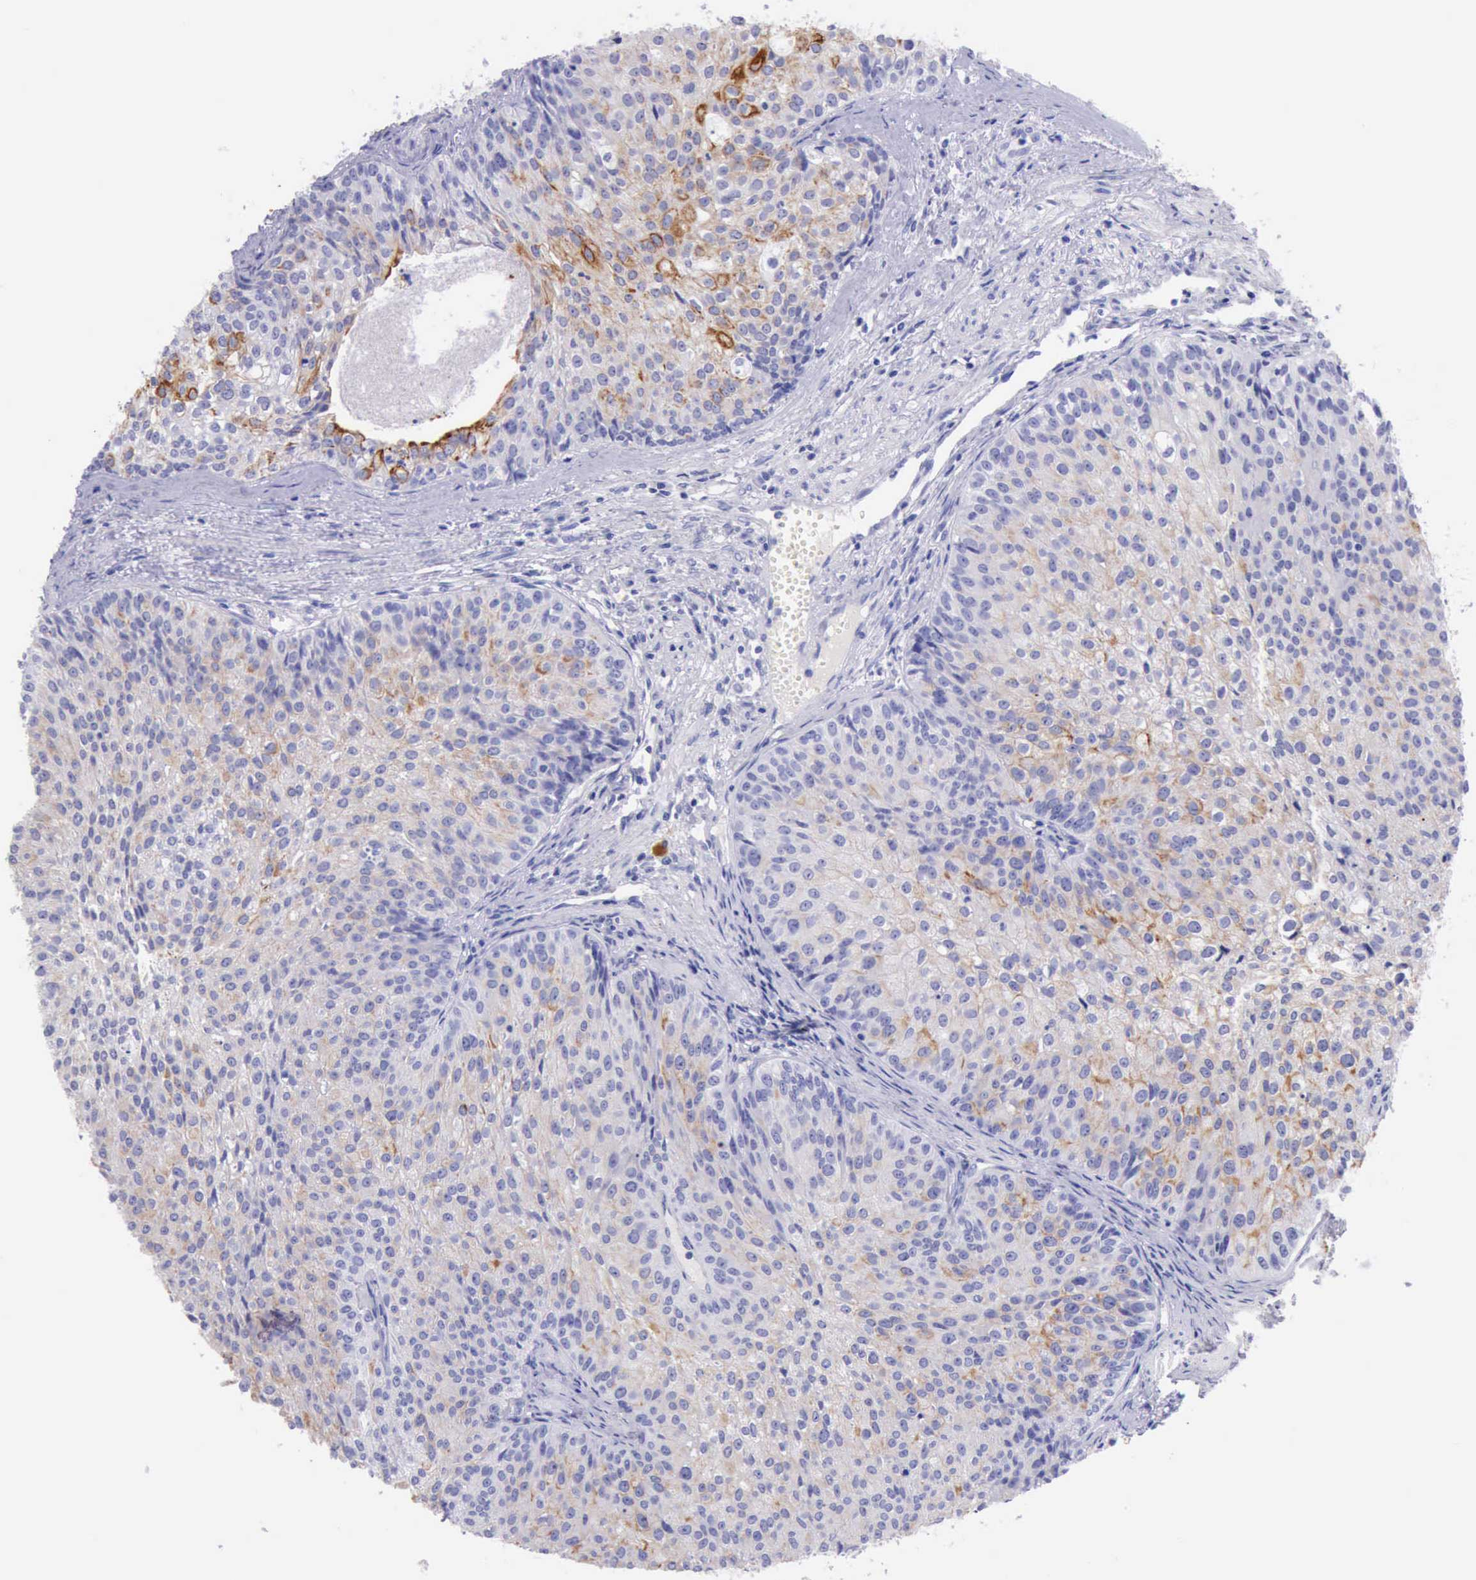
{"staining": {"intensity": "weak", "quantity": ">75%", "location": "cytoplasmic/membranous"}, "tissue": "urothelial cancer", "cell_type": "Tumor cells", "image_type": "cancer", "snomed": [{"axis": "morphology", "description": "Urothelial carcinoma, Low grade"}, {"axis": "topography", "description": "Urinary bladder"}], "caption": "This is an image of immunohistochemistry staining of urothelial cancer, which shows weak positivity in the cytoplasmic/membranous of tumor cells.", "gene": "KRT8", "patient": {"sex": "female", "age": 73}}